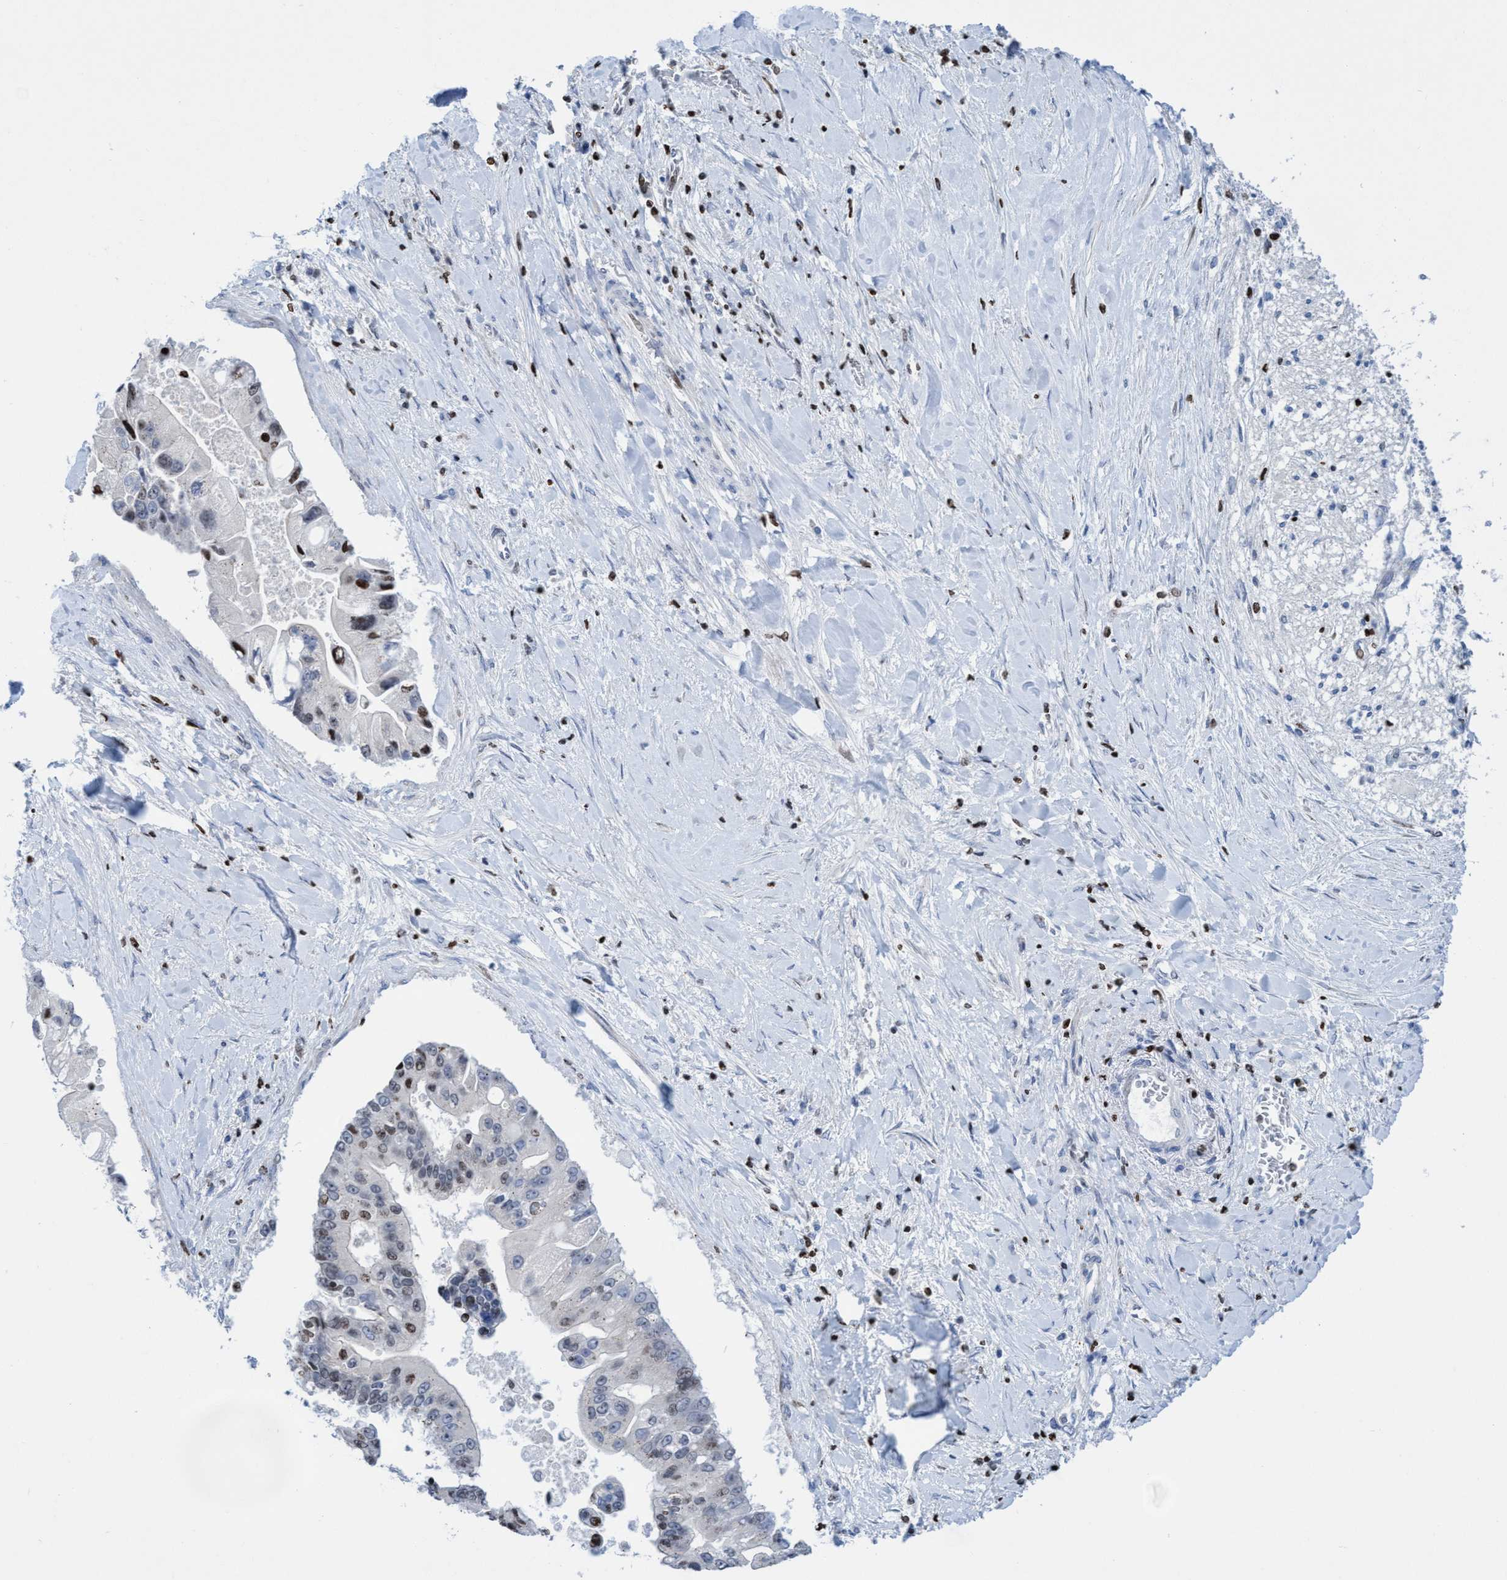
{"staining": {"intensity": "moderate", "quantity": "<25%", "location": "nuclear"}, "tissue": "liver cancer", "cell_type": "Tumor cells", "image_type": "cancer", "snomed": [{"axis": "morphology", "description": "Cholangiocarcinoma"}, {"axis": "topography", "description": "Liver"}], "caption": "Moderate nuclear expression is appreciated in about <25% of tumor cells in liver cancer (cholangiocarcinoma).", "gene": "CBX2", "patient": {"sex": "male", "age": 50}}